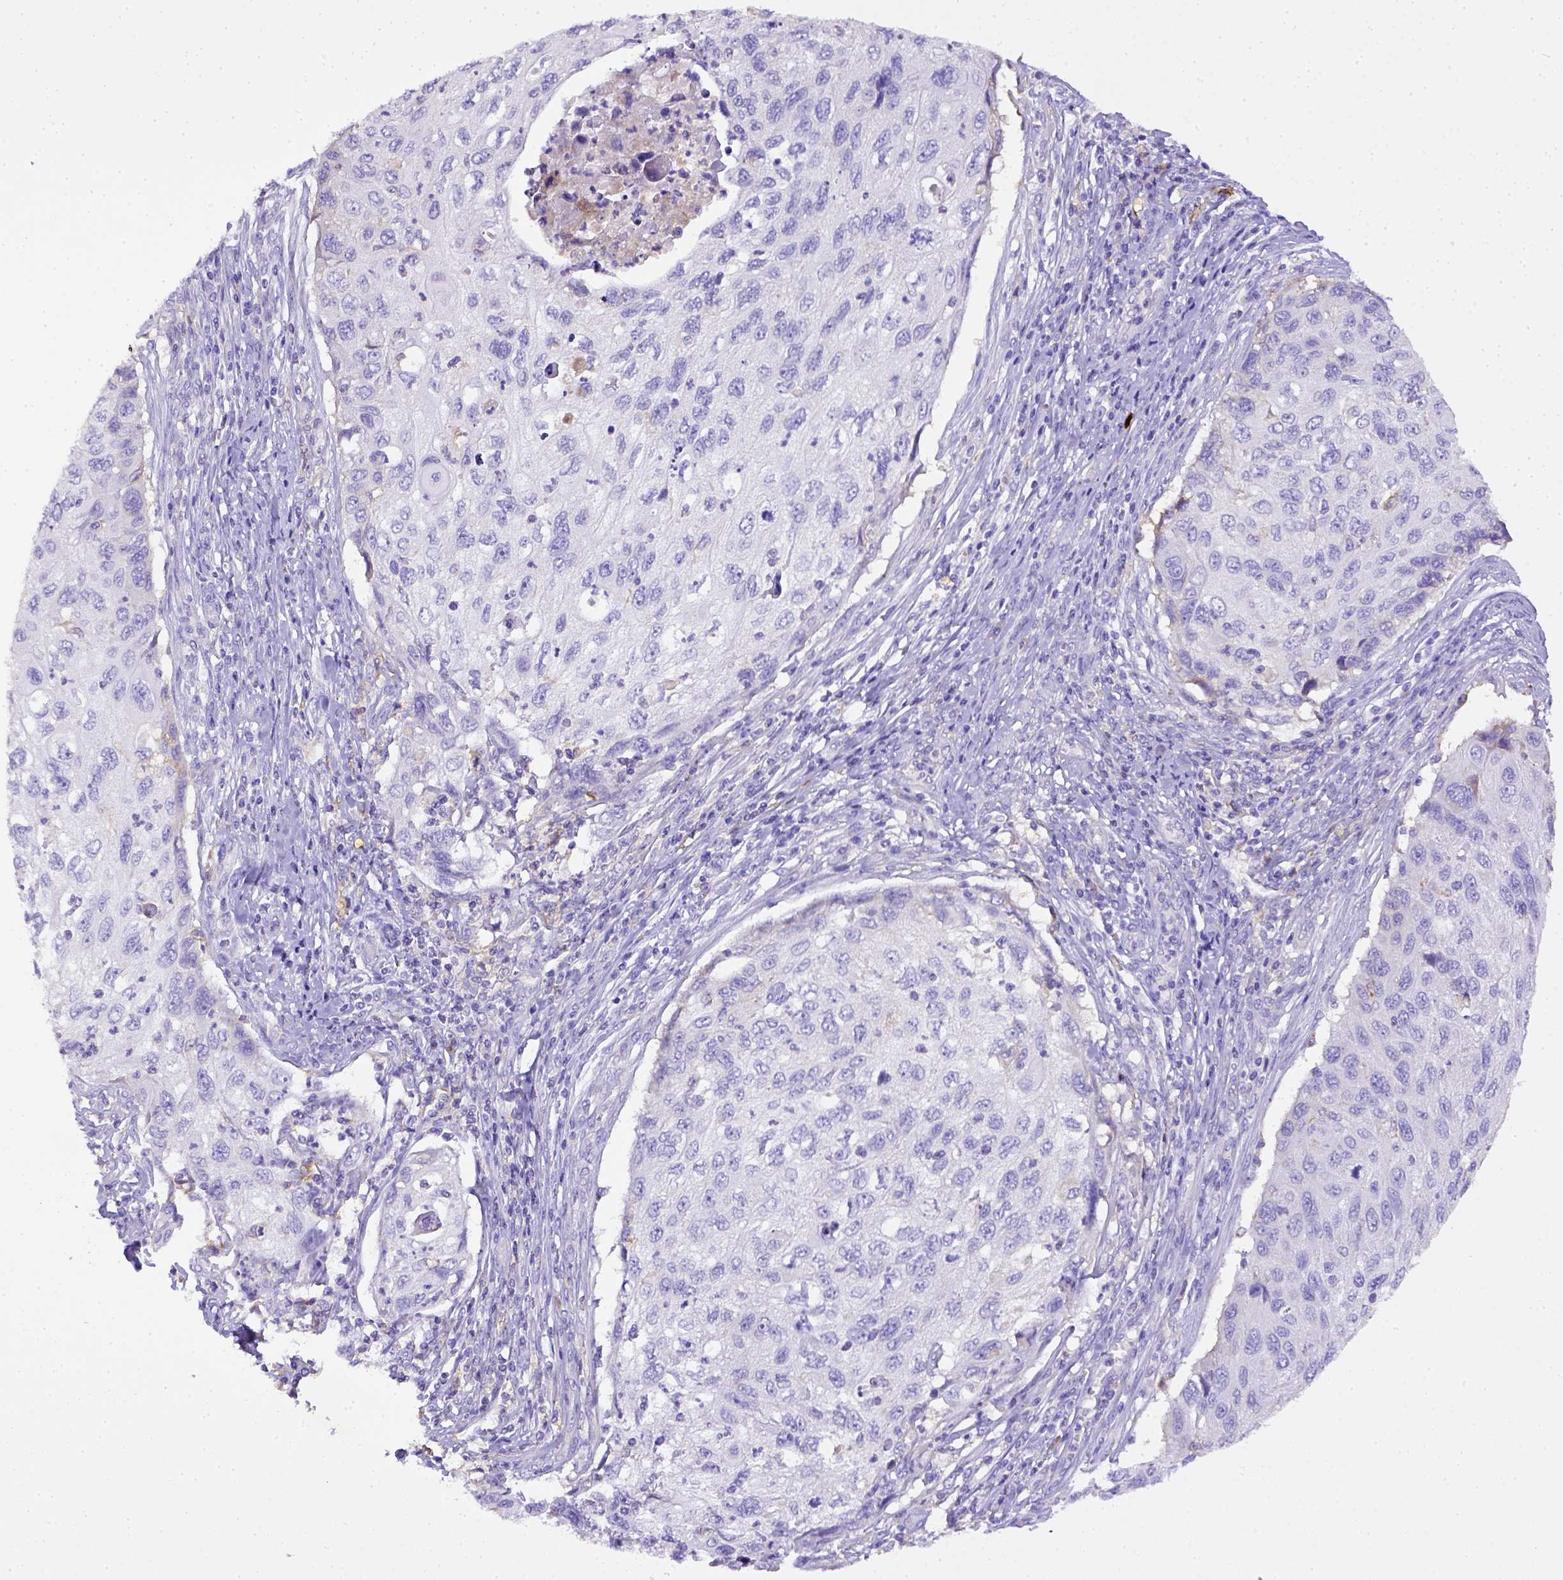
{"staining": {"intensity": "negative", "quantity": "none", "location": "none"}, "tissue": "cervical cancer", "cell_type": "Tumor cells", "image_type": "cancer", "snomed": [{"axis": "morphology", "description": "Squamous cell carcinoma, NOS"}, {"axis": "topography", "description": "Cervix"}], "caption": "This is a photomicrograph of IHC staining of squamous cell carcinoma (cervical), which shows no positivity in tumor cells.", "gene": "CD40", "patient": {"sex": "female", "age": 70}}